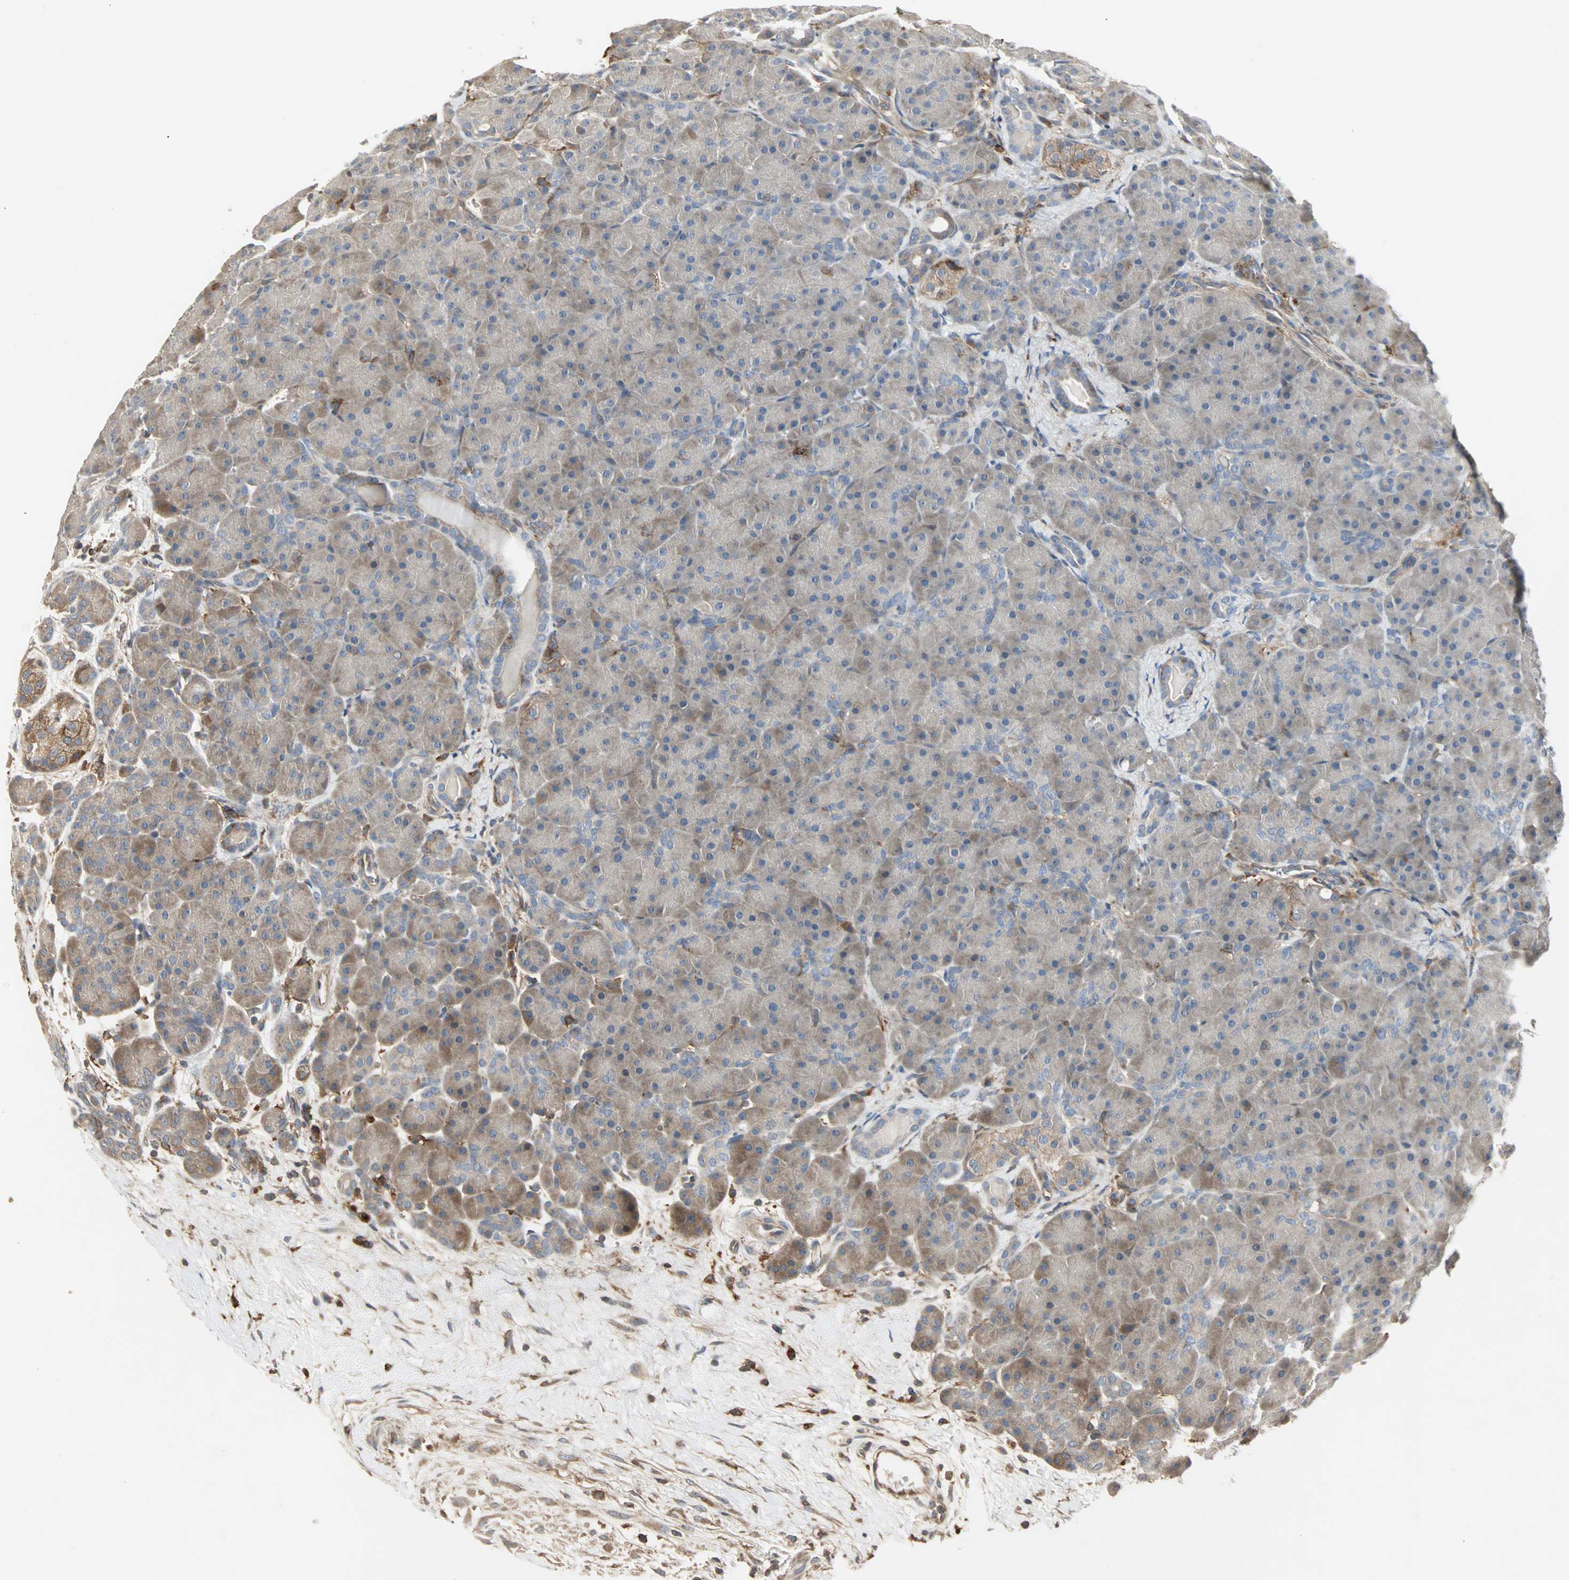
{"staining": {"intensity": "moderate", "quantity": ">75%", "location": "cytoplasmic/membranous"}, "tissue": "pancreas", "cell_type": "Exocrine glandular cells", "image_type": "normal", "snomed": [{"axis": "morphology", "description": "Normal tissue, NOS"}, {"axis": "topography", "description": "Pancreas"}], "caption": "Unremarkable pancreas was stained to show a protein in brown. There is medium levels of moderate cytoplasmic/membranous expression in about >75% of exocrine glandular cells.", "gene": "GNAI2", "patient": {"sex": "male", "age": 66}}